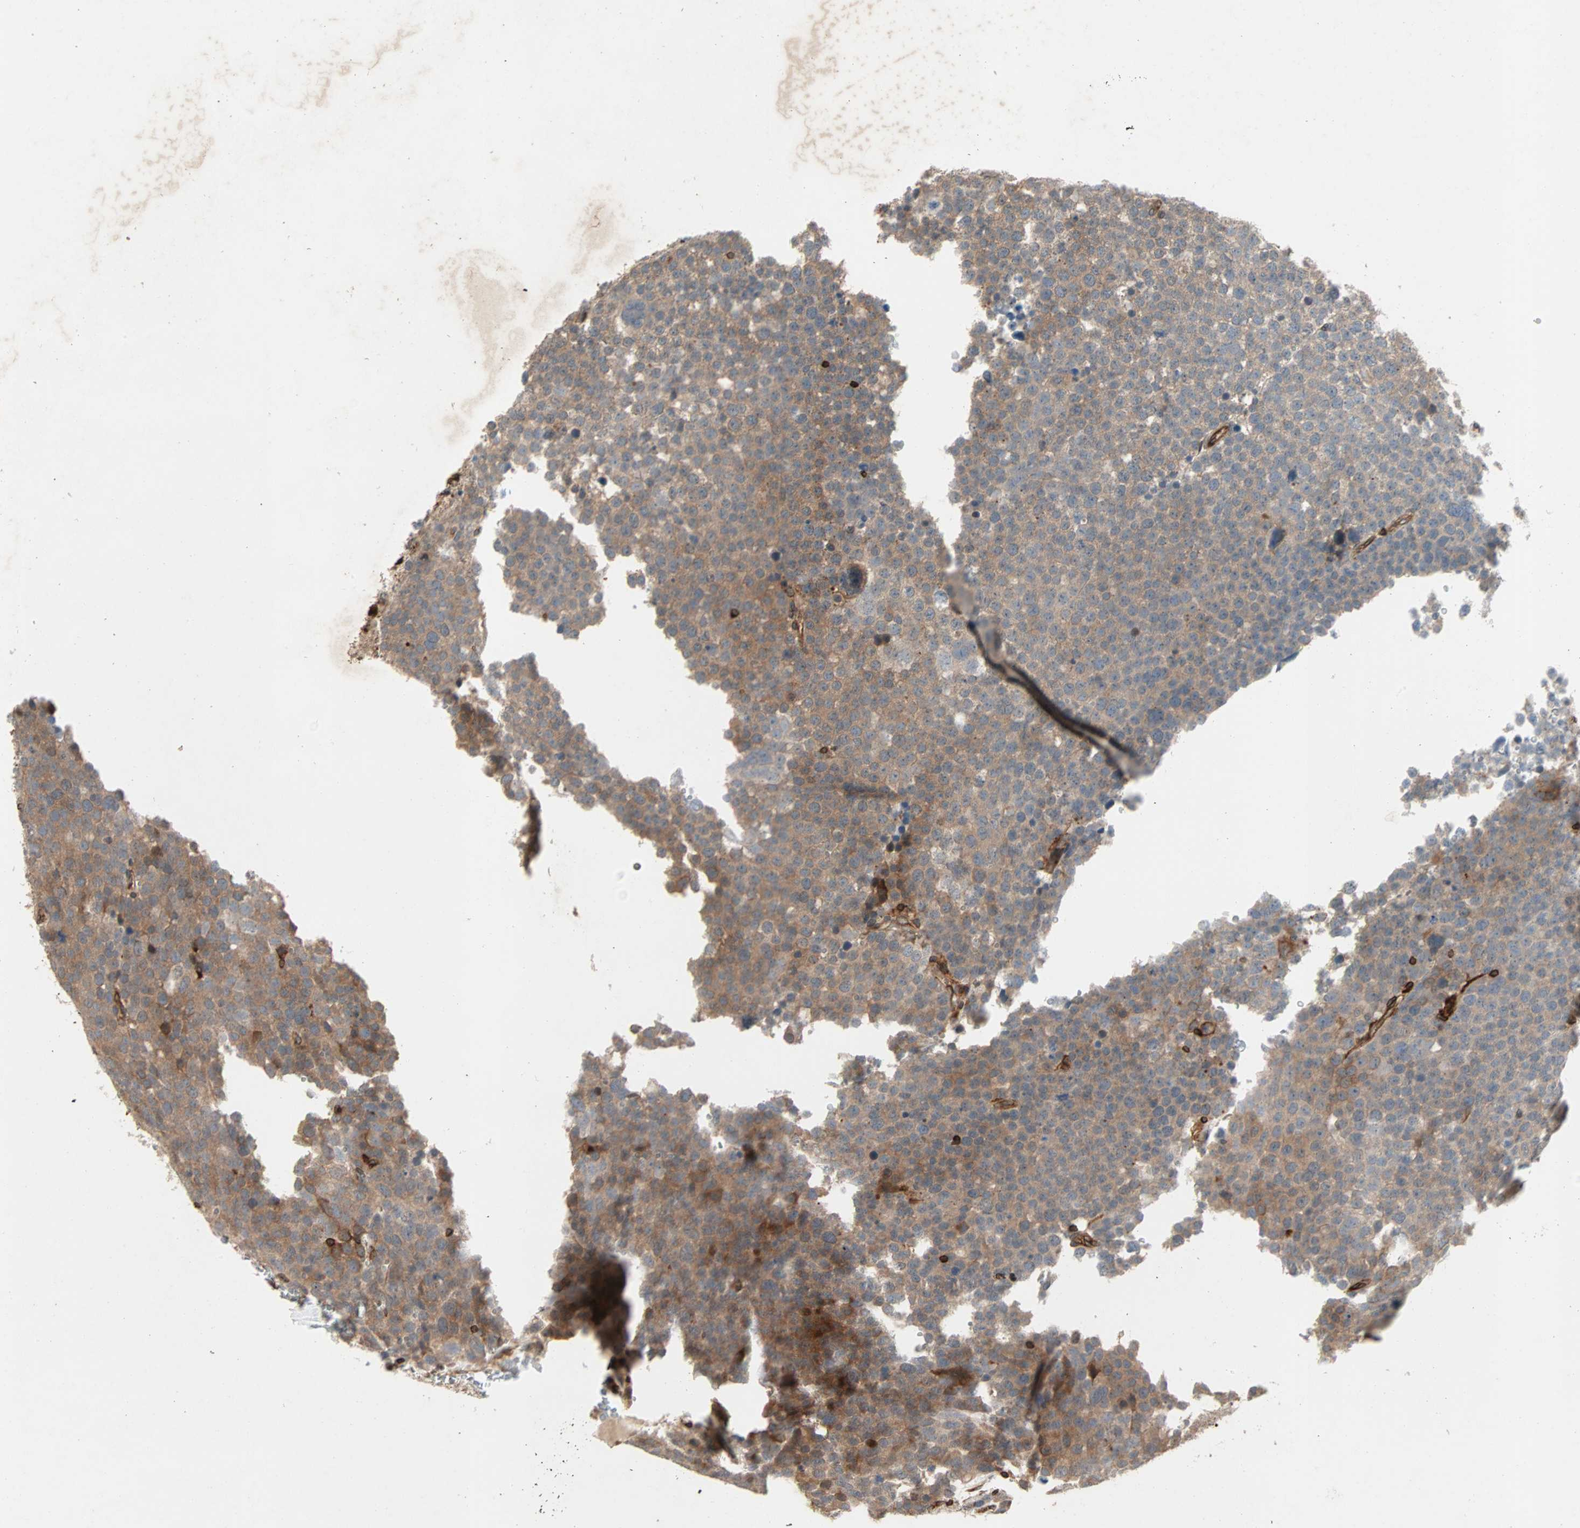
{"staining": {"intensity": "moderate", "quantity": ">75%", "location": "cytoplasmic/membranous"}, "tissue": "testis cancer", "cell_type": "Tumor cells", "image_type": "cancer", "snomed": [{"axis": "morphology", "description": "Seminoma, NOS"}, {"axis": "topography", "description": "Testis"}], "caption": "Immunohistochemical staining of testis seminoma reveals medium levels of moderate cytoplasmic/membranous staining in about >75% of tumor cells.", "gene": "TAPBP", "patient": {"sex": "male", "age": 71}}